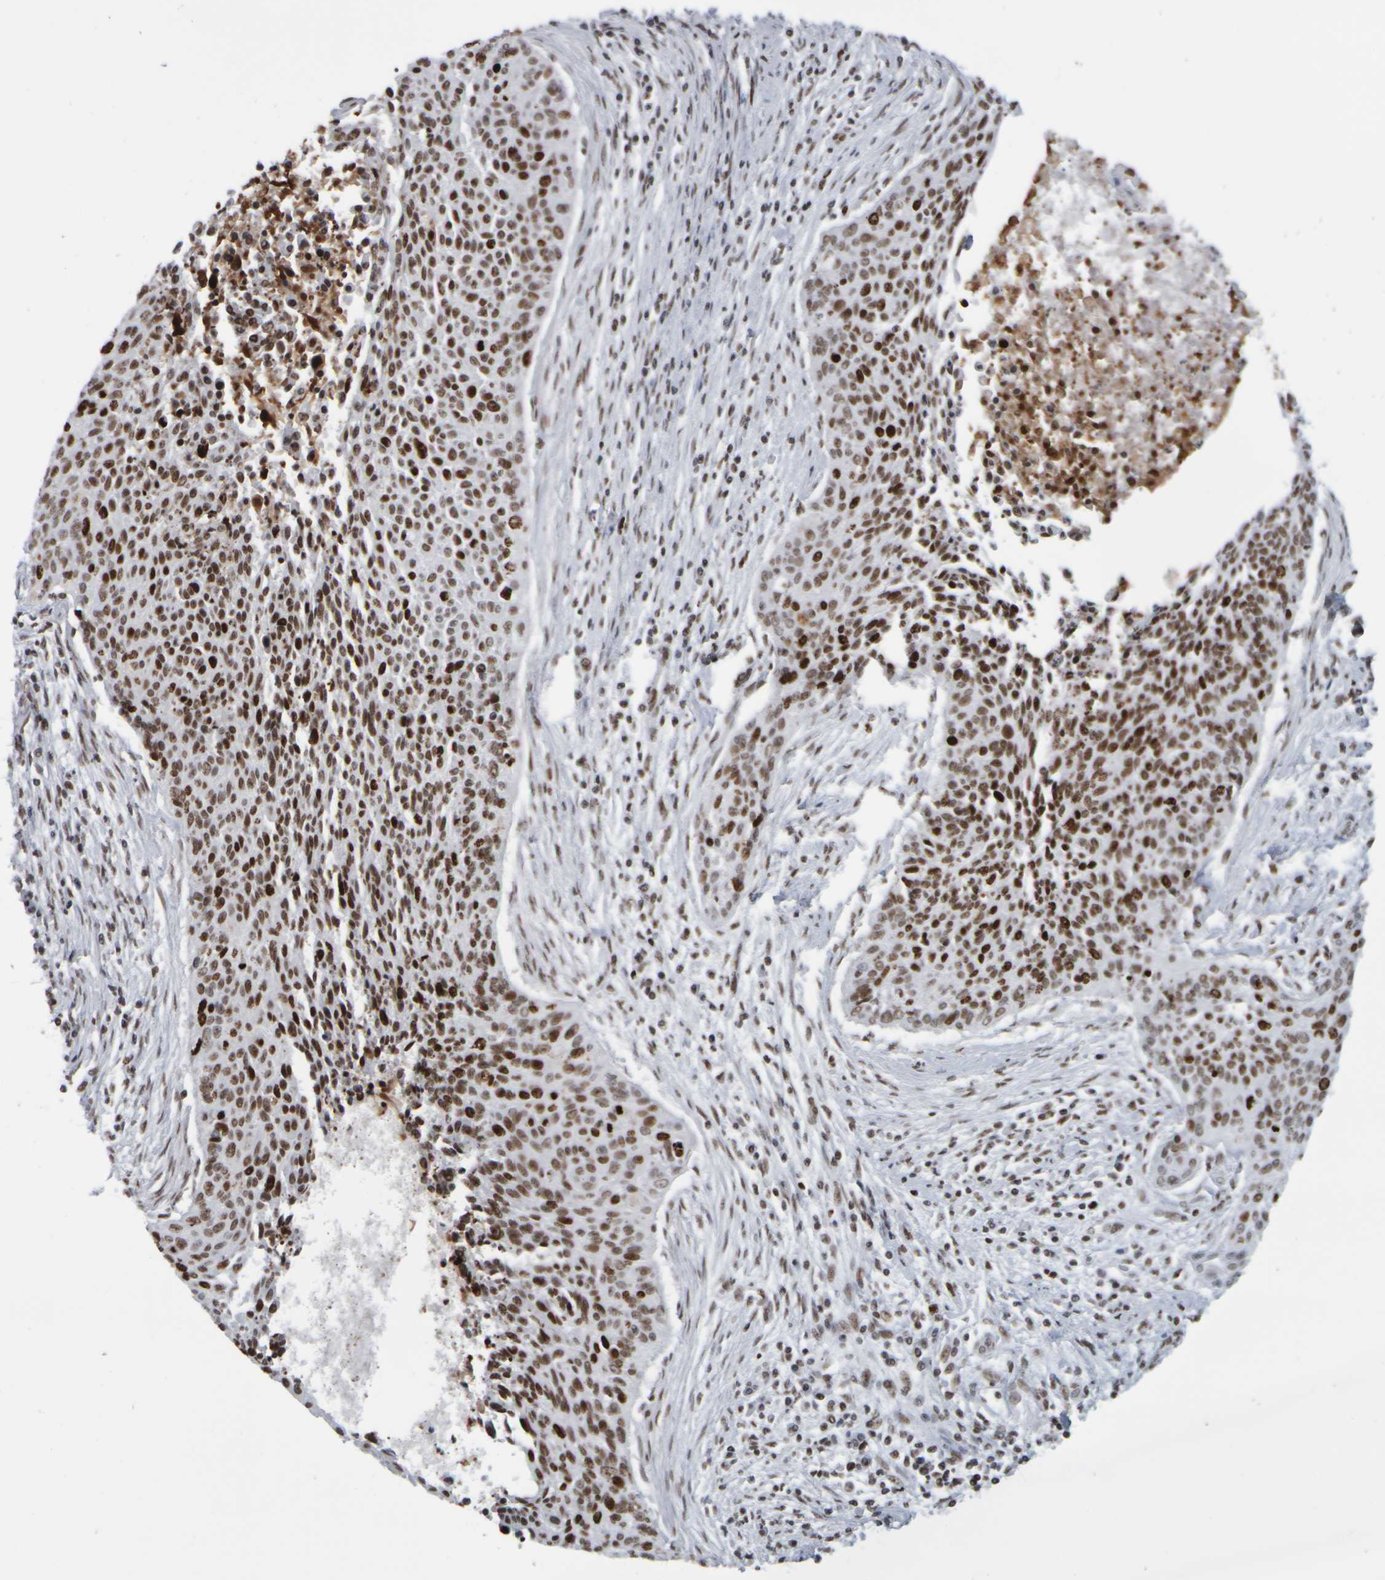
{"staining": {"intensity": "strong", "quantity": ">75%", "location": "nuclear"}, "tissue": "cervical cancer", "cell_type": "Tumor cells", "image_type": "cancer", "snomed": [{"axis": "morphology", "description": "Squamous cell carcinoma, NOS"}, {"axis": "topography", "description": "Cervix"}], "caption": "Immunohistochemistry (IHC) histopathology image of neoplastic tissue: cervical cancer (squamous cell carcinoma) stained using immunohistochemistry (IHC) exhibits high levels of strong protein expression localized specifically in the nuclear of tumor cells, appearing as a nuclear brown color.", "gene": "TOP2B", "patient": {"sex": "female", "age": 55}}